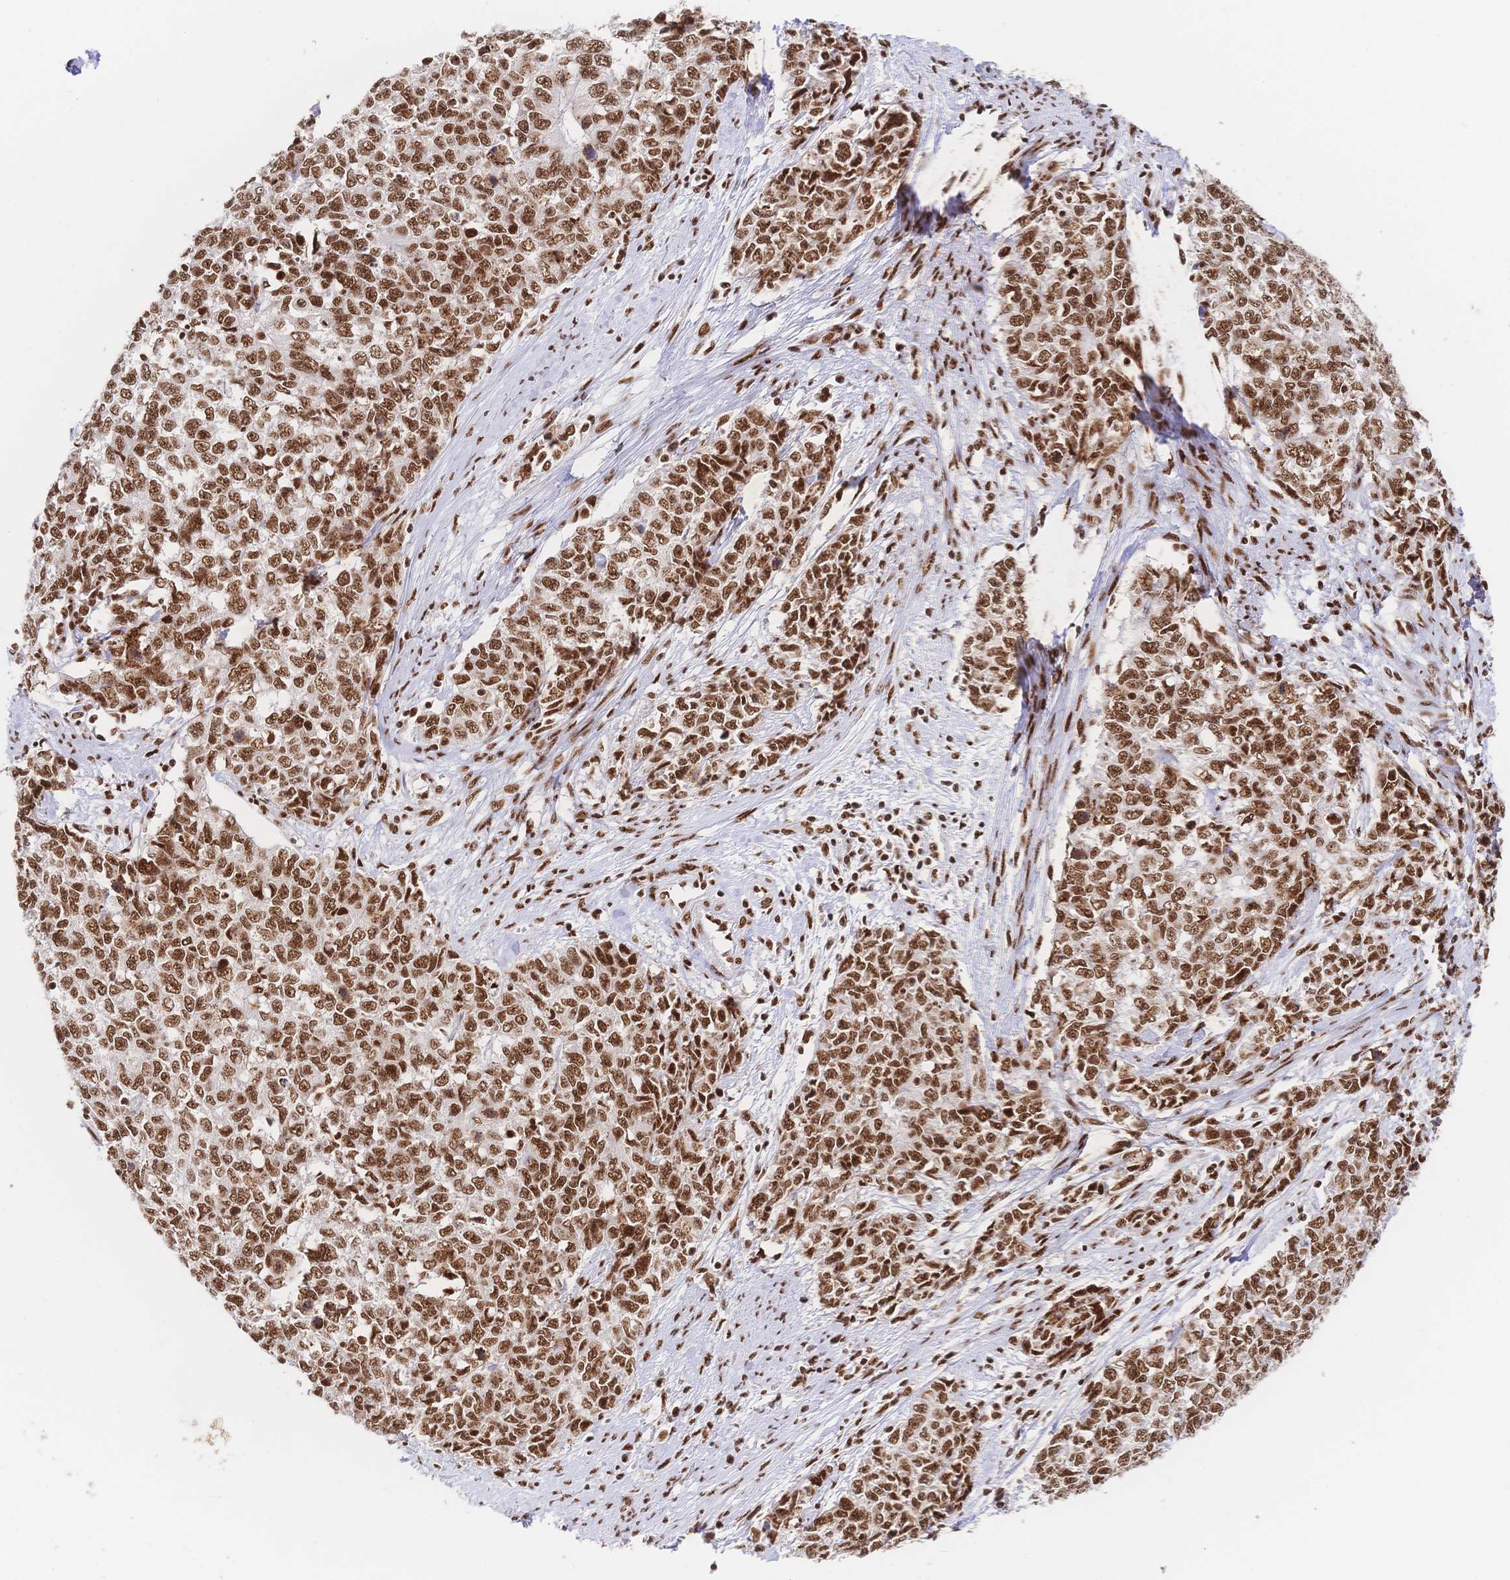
{"staining": {"intensity": "moderate", "quantity": ">75%", "location": "nuclear"}, "tissue": "cervical cancer", "cell_type": "Tumor cells", "image_type": "cancer", "snomed": [{"axis": "morphology", "description": "Adenocarcinoma, NOS"}, {"axis": "topography", "description": "Cervix"}], "caption": "IHC image of human cervical cancer stained for a protein (brown), which displays medium levels of moderate nuclear staining in approximately >75% of tumor cells.", "gene": "SRSF1", "patient": {"sex": "female", "age": 63}}